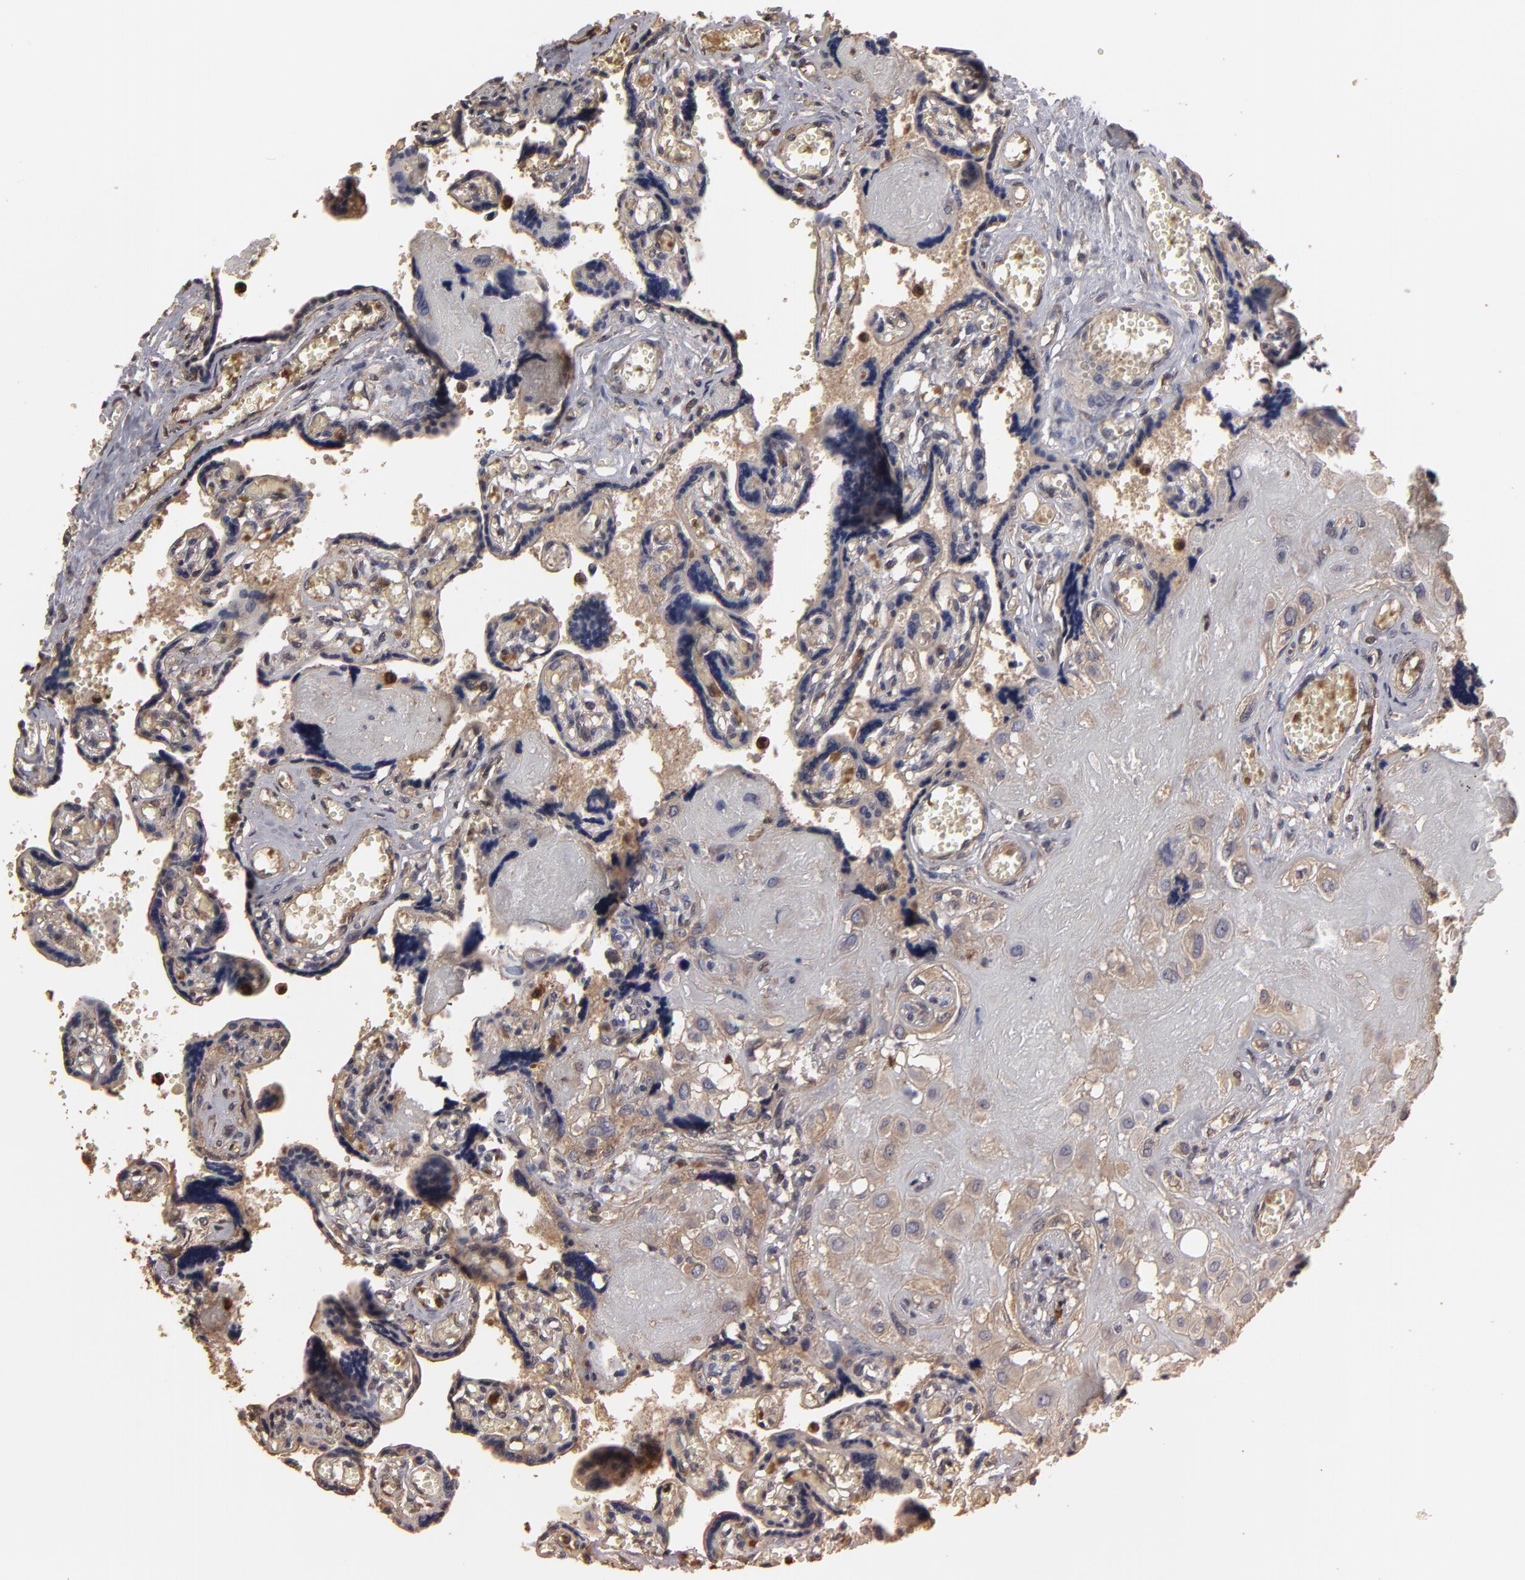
{"staining": {"intensity": "weak", "quantity": ">75%", "location": "cytoplasmic/membranous"}, "tissue": "placenta", "cell_type": "Decidual cells", "image_type": "normal", "snomed": [{"axis": "morphology", "description": "Normal tissue, NOS"}, {"axis": "morphology", "description": "Degeneration, NOS"}, {"axis": "topography", "description": "Placenta"}], "caption": "Immunohistochemical staining of unremarkable placenta demonstrates >75% levels of weak cytoplasmic/membranous protein positivity in approximately >75% of decidual cells. The staining is performed using DAB brown chromogen to label protein expression. The nuclei are counter-stained blue using hematoxylin.", "gene": "RO60", "patient": {"sex": "female", "age": 35}}